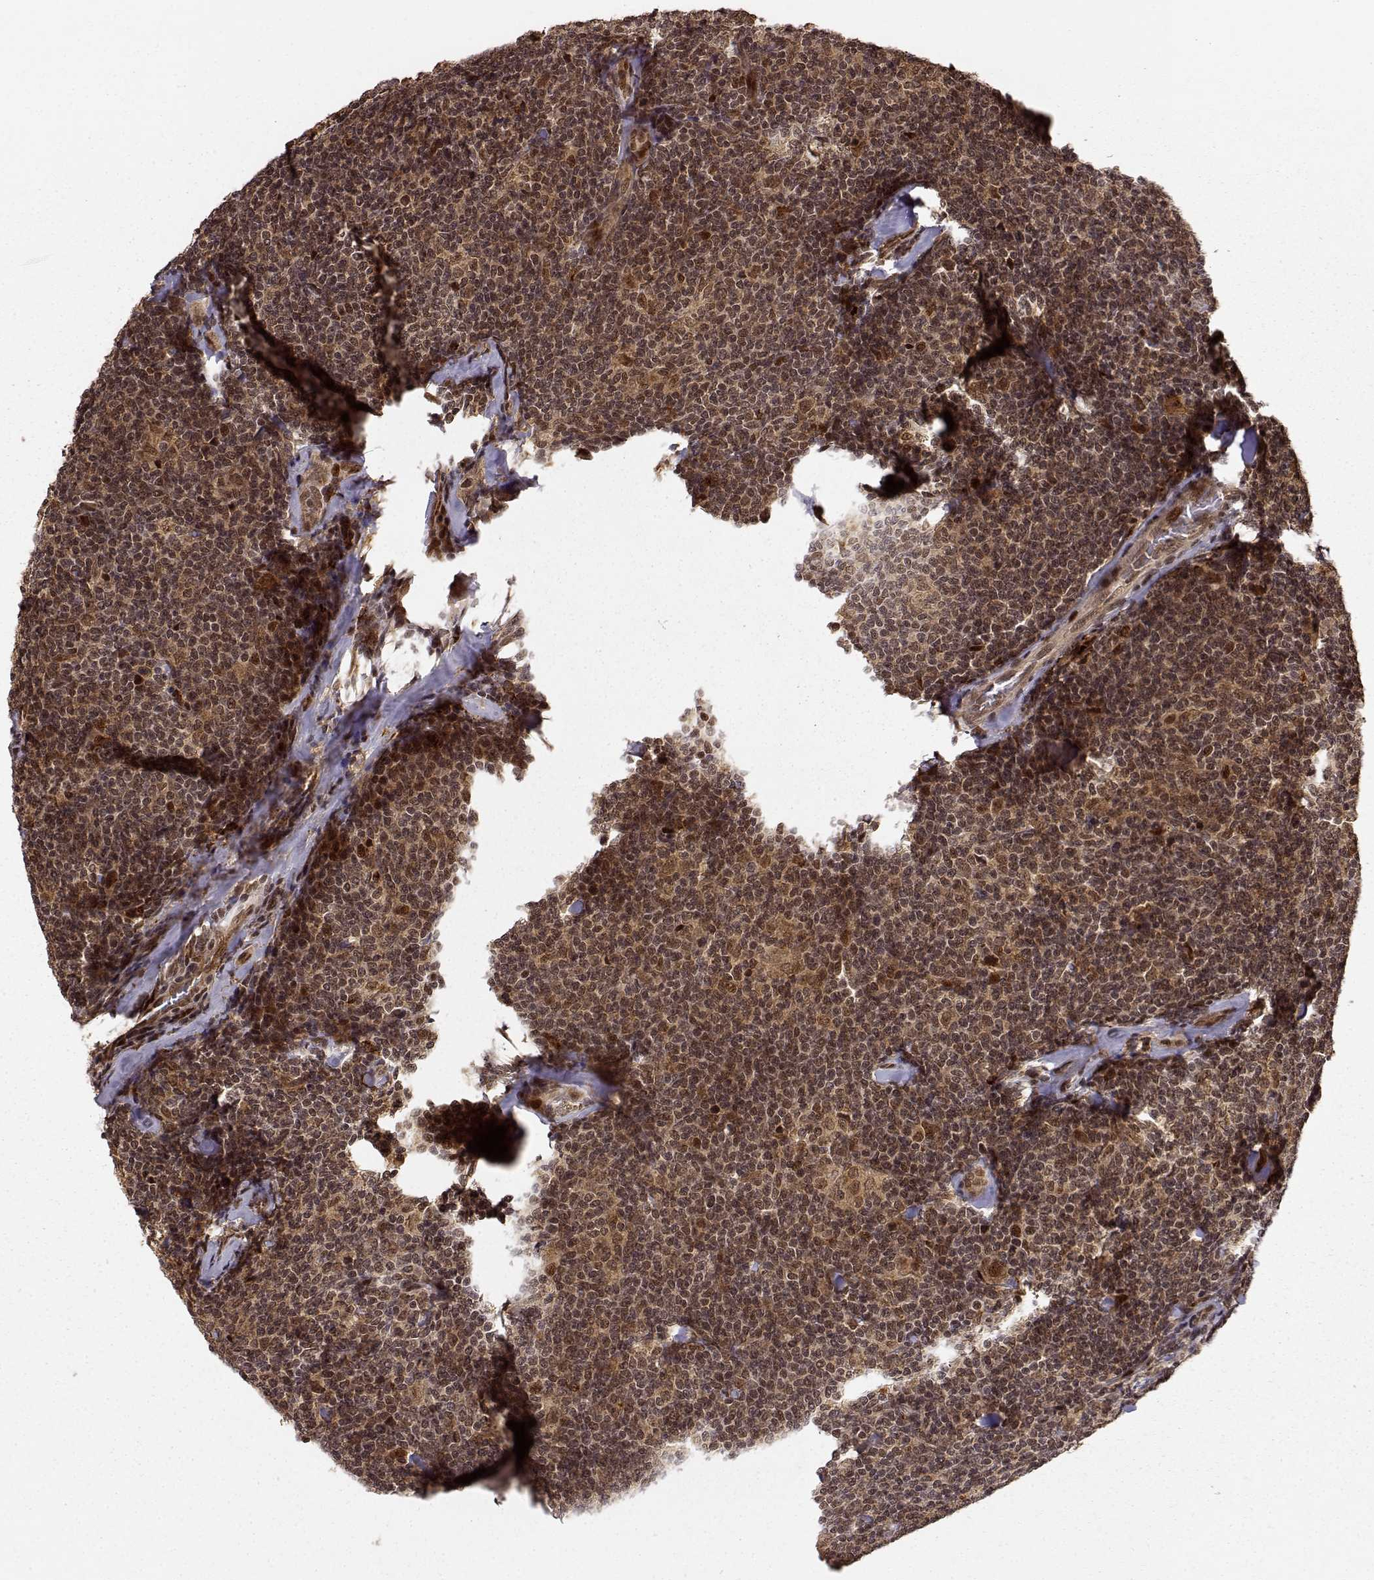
{"staining": {"intensity": "moderate", "quantity": ">75%", "location": "cytoplasmic/membranous,nuclear"}, "tissue": "lymphoma", "cell_type": "Tumor cells", "image_type": "cancer", "snomed": [{"axis": "morphology", "description": "Malignant lymphoma, non-Hodgkin's type, Low grade"}, {"axis": "topography", "description": "Lymph node"}], "caption": "The image shows immunohistochemical staining of lymphoma. There is moderate cytoplasmic/membranous and nuclear expression is identified in about >75% of tumor cells.", "gene": "MAEA", "patient": {"sex": "female", "age": 56}}